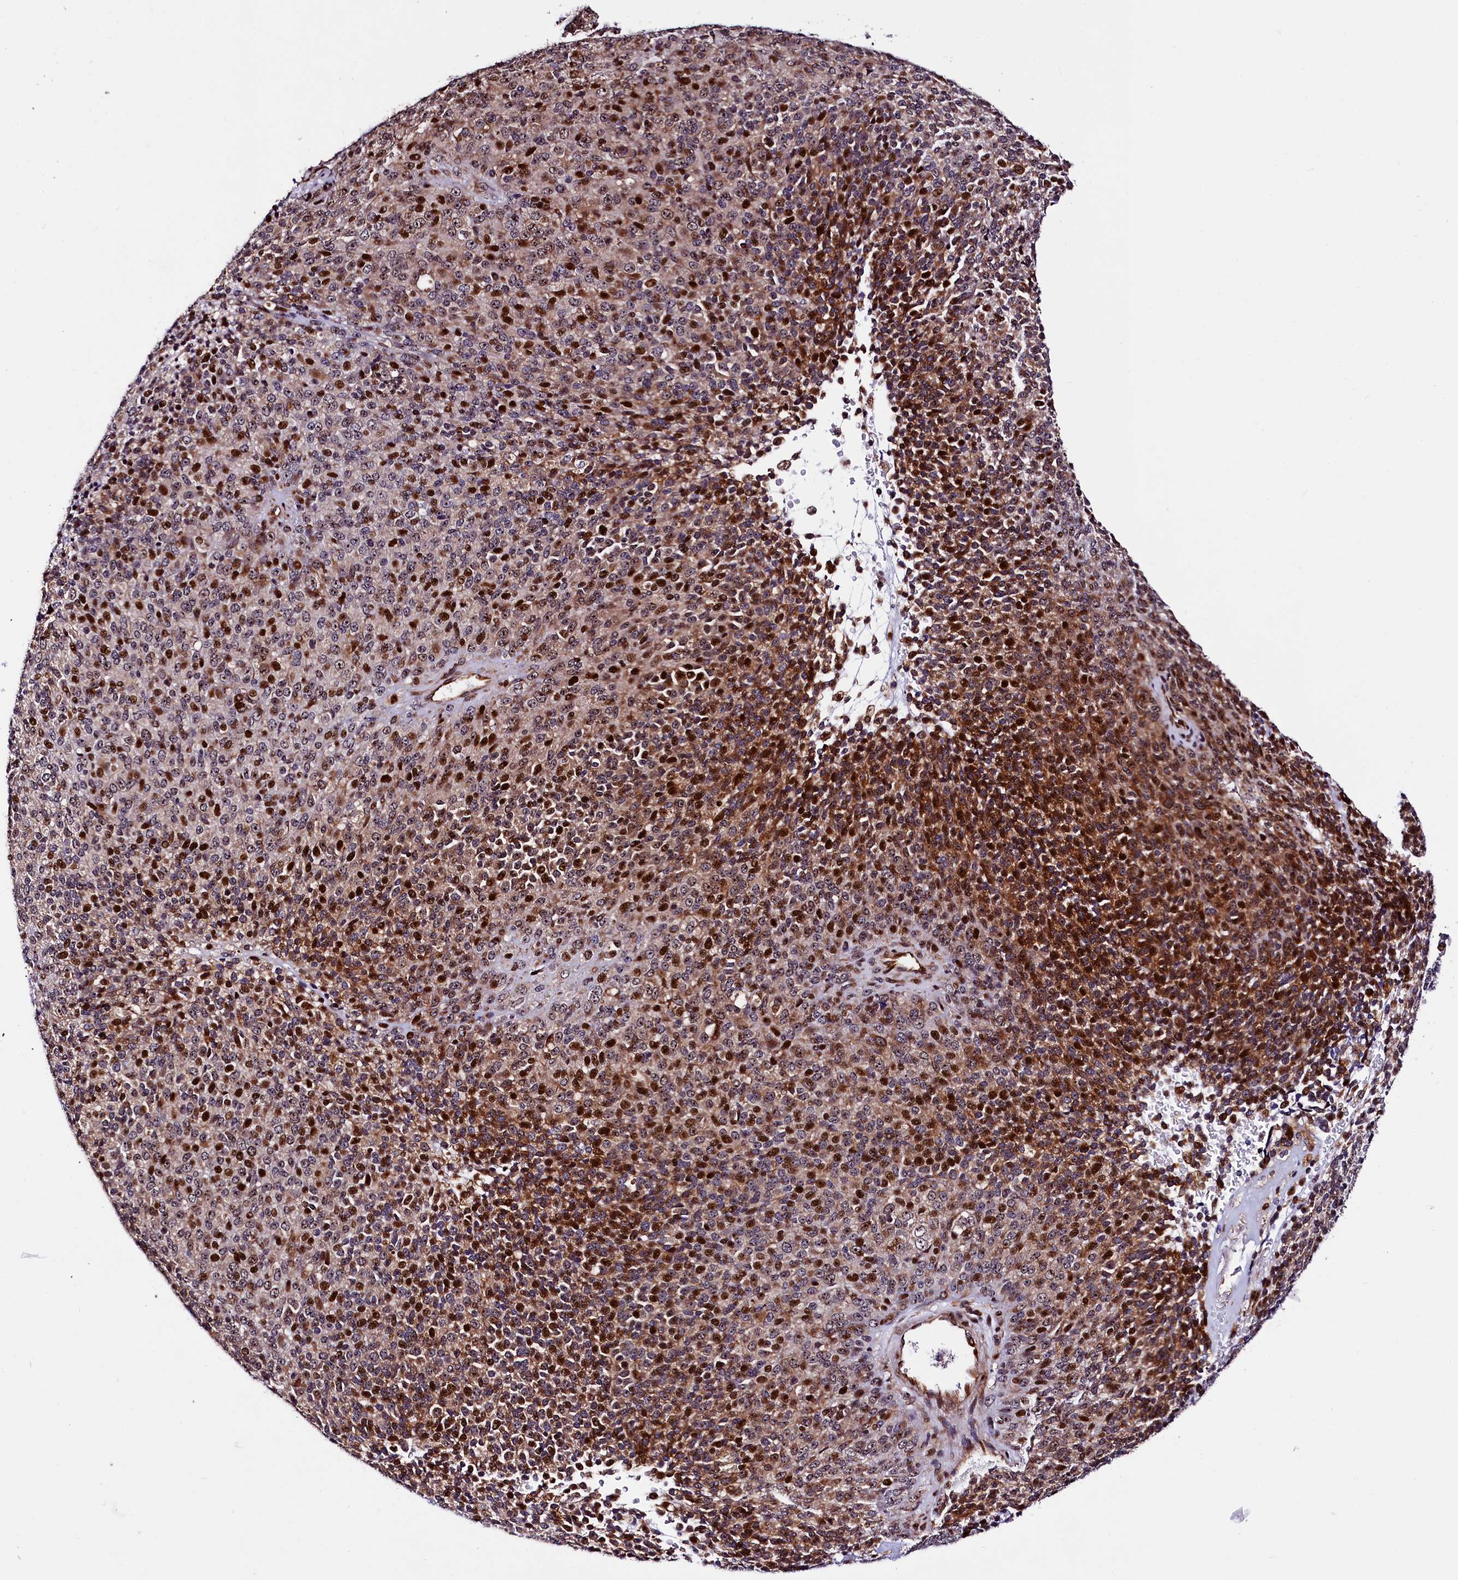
{"staining": {"intensity": "strong", "quantity": "25%-75%", "location": "cytoplasmic/membranous,nuclear"}, "tissue": "melanoma", "cell_type": "Tumor cells", "image_type": "cancer", "snomed": [{"axis": "morphology", "description": "Malignant melanoma, Metastatic site"}, {"axis": "topography", "description": "Brain"}], "caption": "Immunohistochemistry micrograph of neoplastic tissue: malignant melanoma (metastatic site) stained using IHC displays high levels of strong protein expression localized specifically in the cytoplasmic/membranous and nuclear of tumor cells, appearing as a cytoplasmic/membranous and nuclear brown color.", "gene": "TRMT112", "patient": {"sex": "female", "age": 56}}